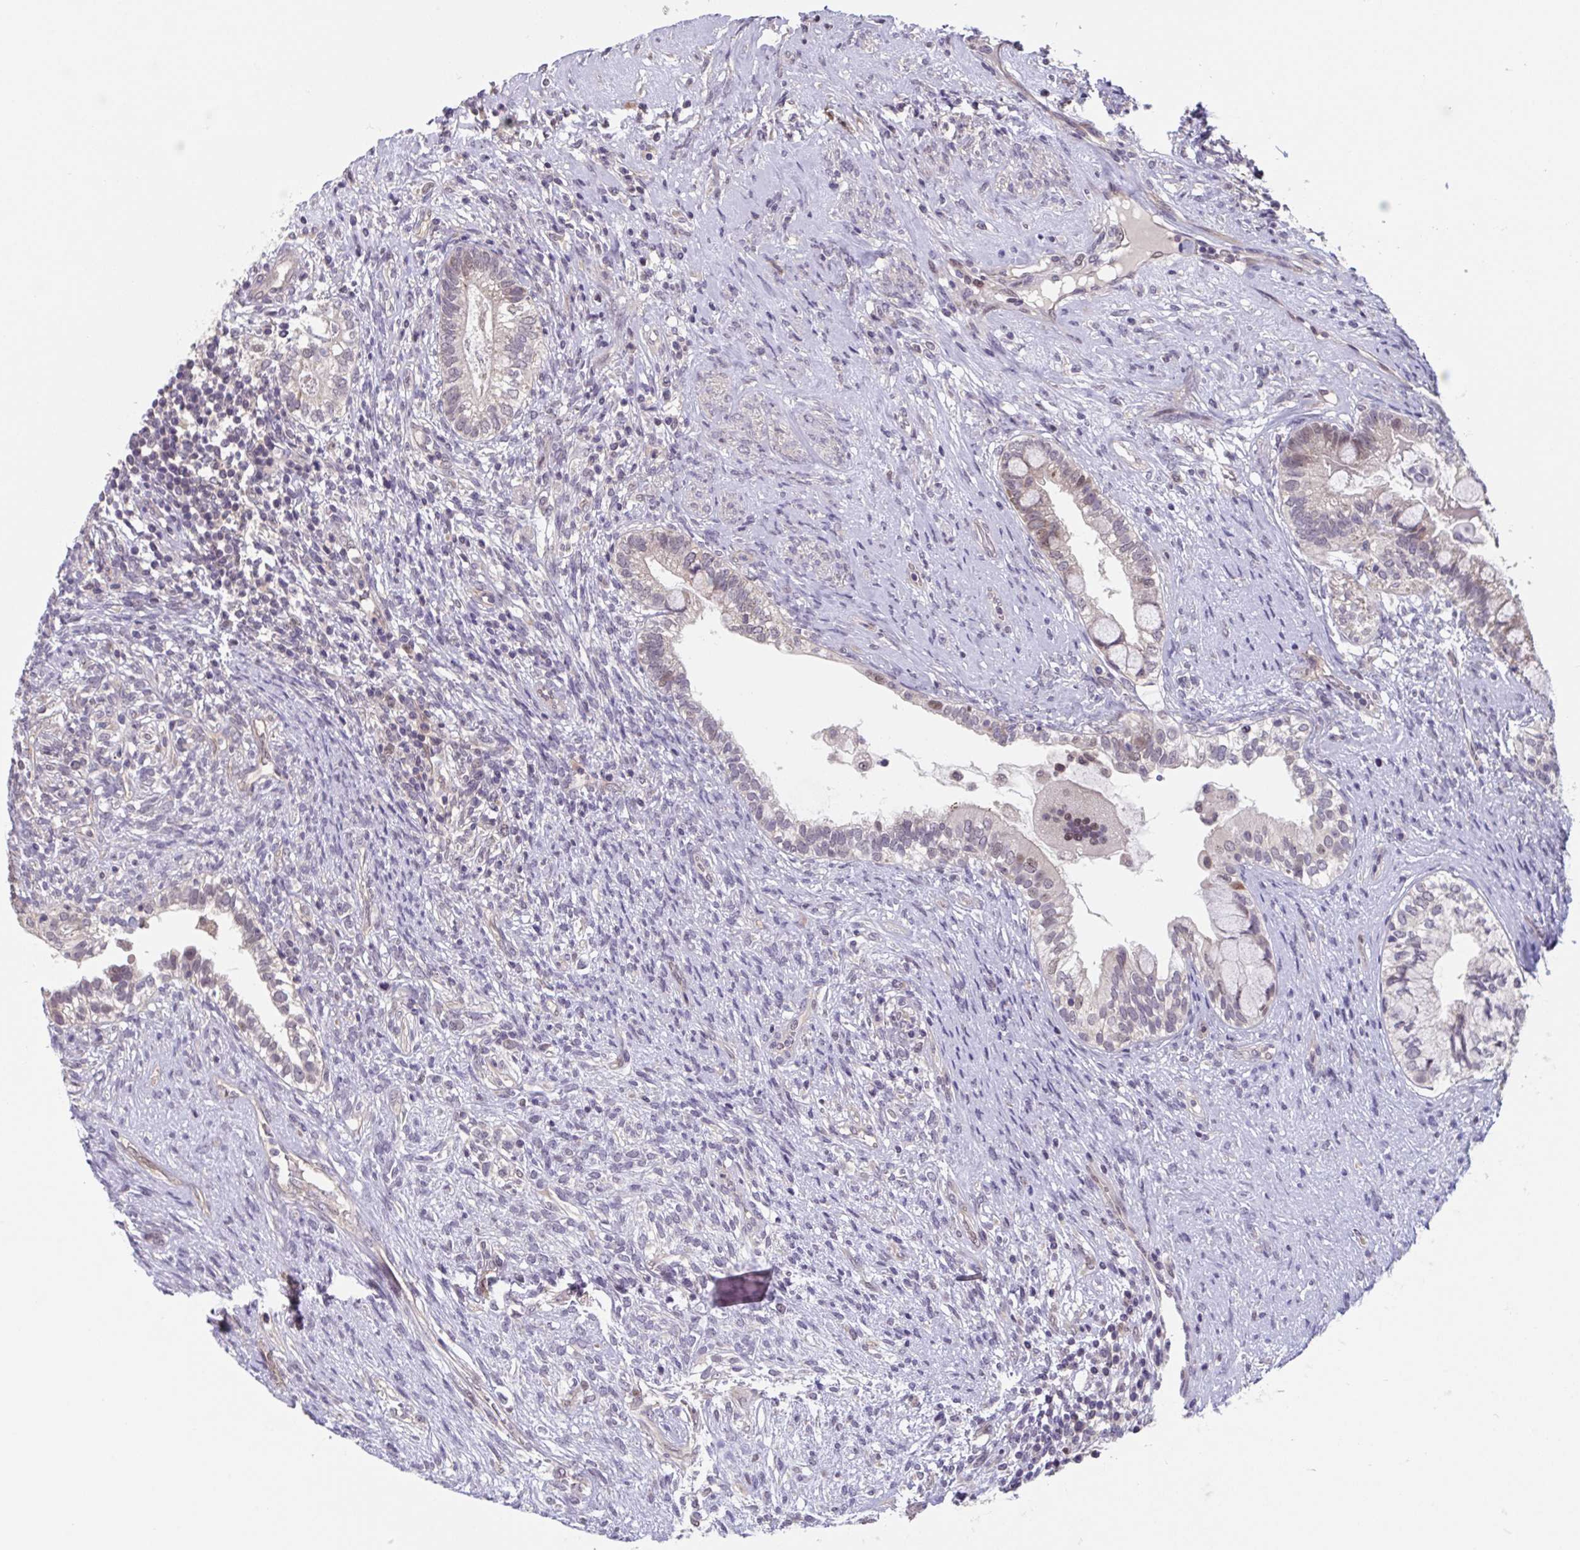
{"staining": {"intensity": "weak", "quantity": "25%-75%", "location": "nuclear"}, "tissue": "testis cancer", "cell_type": "Tumor cells", "image_type": "cancer", "snomed": [{"axis": "morphology", "description": "Seminoma, NOS"}, {"axis": "morphology", "description": "Carcinoma, Embryonal, NOS"}, {"axis": "topography", "description": "Testis"}], "caption": "Immunohistochemistry (IHC) histopathology image of neoplastic tissue: testis embryonal carcinoma stained using immunohistochemistry (IHC) exhibits low levels of weak protein expression localized specifically in the nuclear of tumor cells, appearing as a nuclear brown color.", "gene": "RIOK1", "patient": {"sex": "male", "age": 41}}